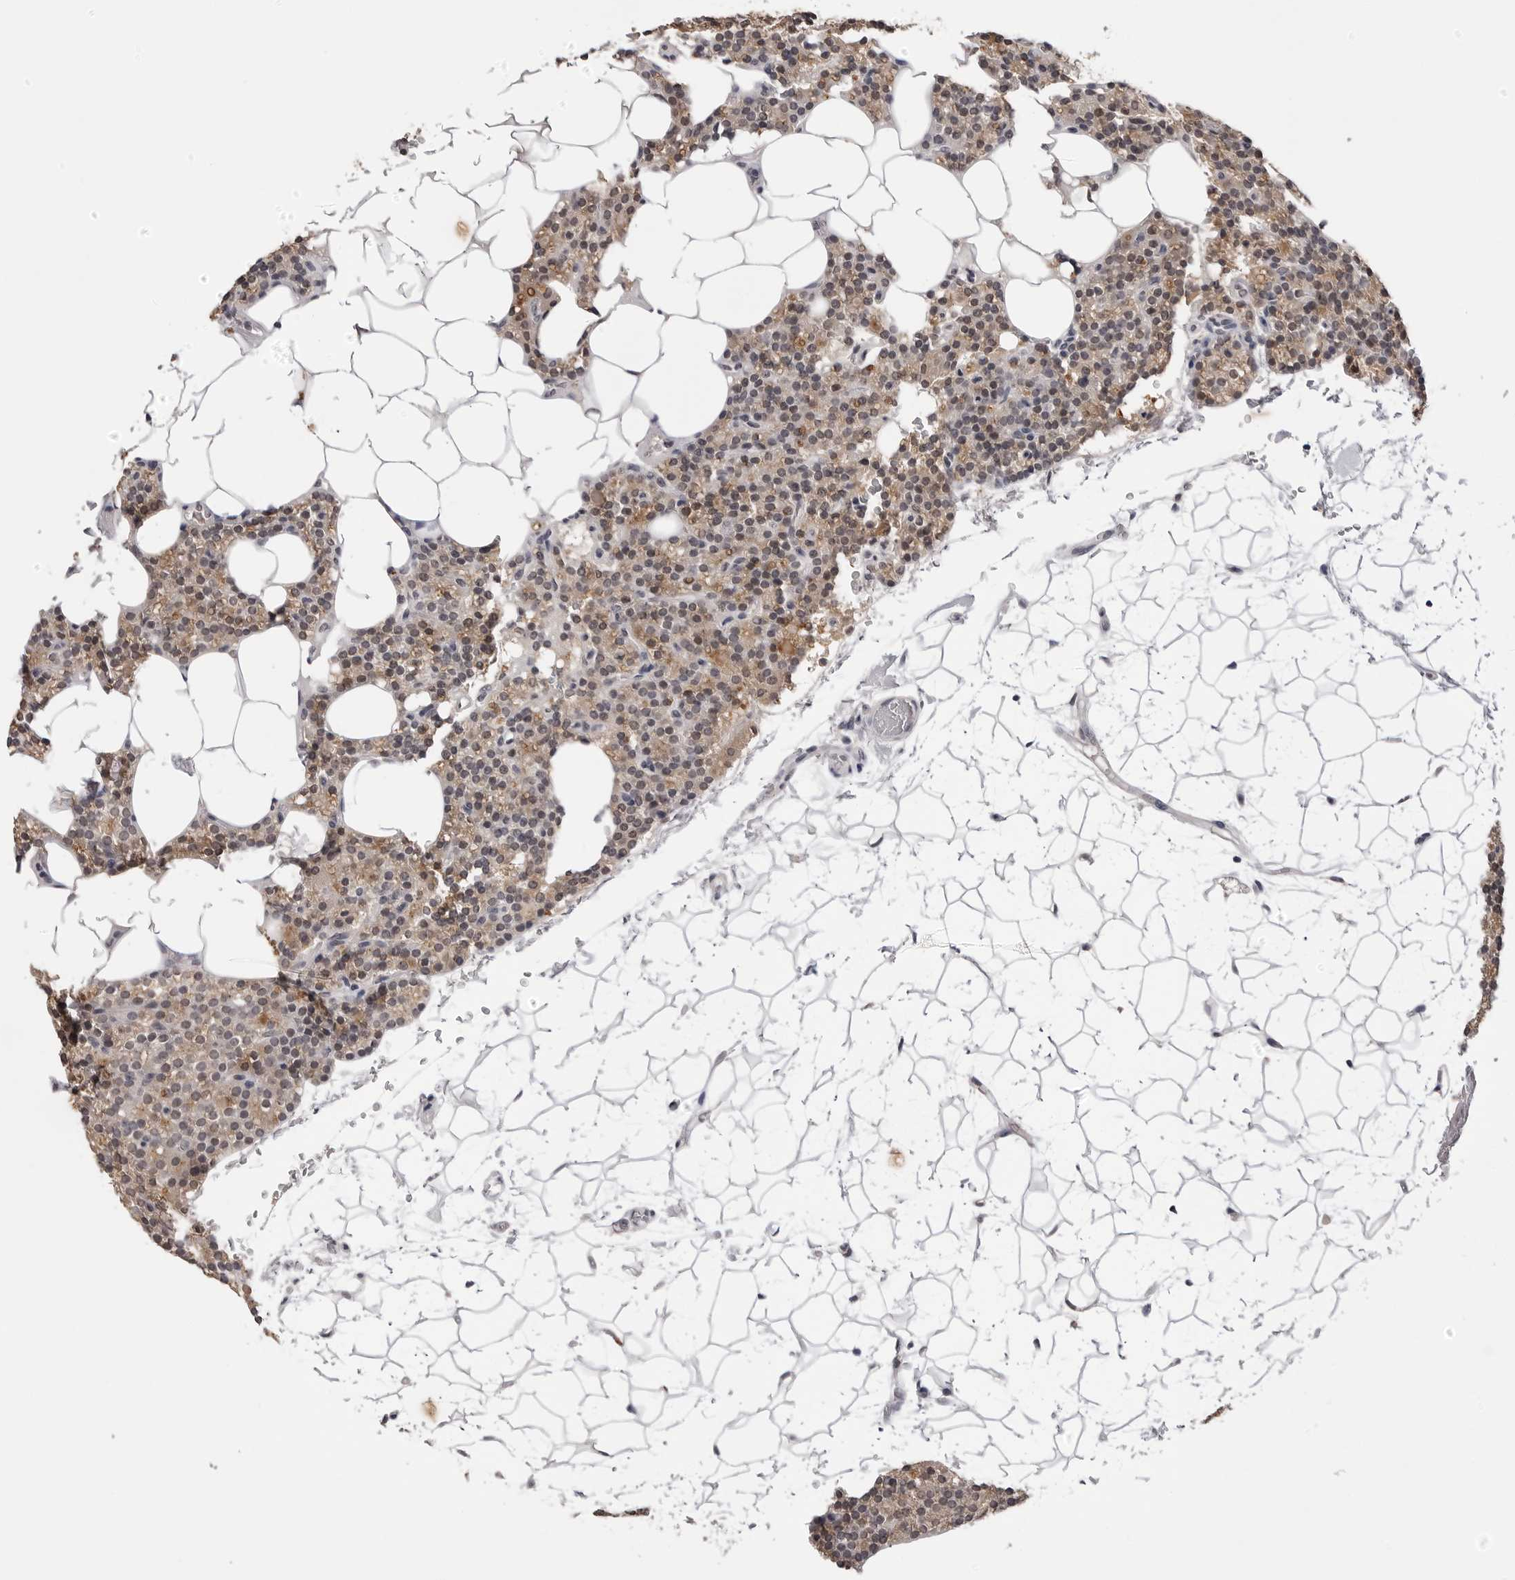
{"staining": {"intensity": "weak", "quantity": ">75%", "location": "cytoplasmic/membranous"}, "tissue": "parathyroid gland", "cell_type": "Glandular cells", "image_type": "normal", "snomed": [{"axis": "morphology", "description": "Normal tissue, NOS"}, {"axis": "topography", "description": "Parathyroid gland"}], "caption": "Protein staining exhibits weak cytoplasmic/membranous positivity in about >75% of glandular cells in benign parathyroid gland.", "gene": "CDK20", "patient": {"sex": "female", "age": 56}}